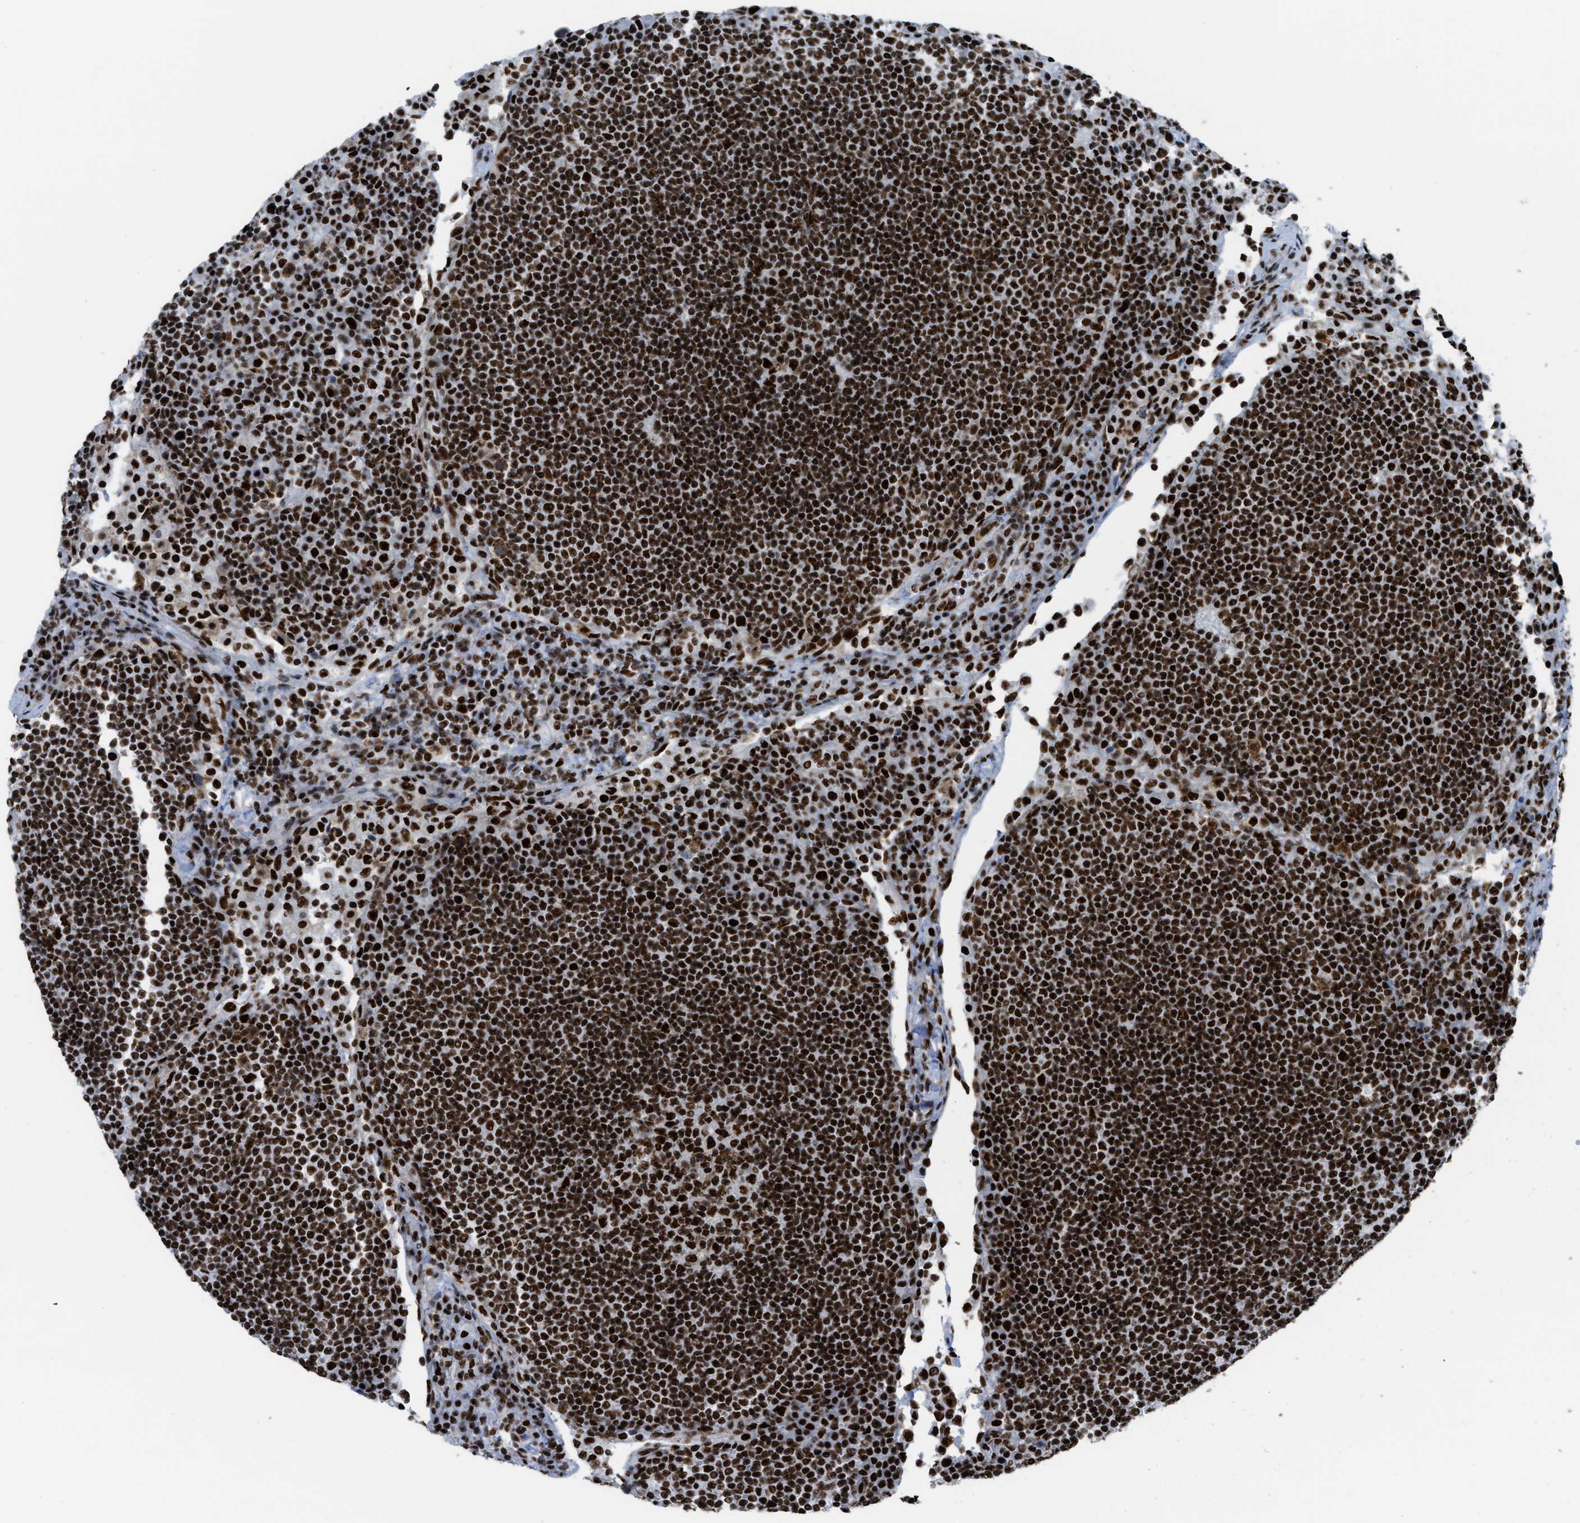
{"staining": {"intensity": "strong", "quantity": ">75%", "location": "nuclear"}, "tissue": "lymph node", "cell_type": "Germinal center cells", "image_type": "normal", "snomed": [{"axis": "morphology", "description": "Normal tissue, NOS"}, {"axis": "topography", "description": "Lymph node"}], "caption": "Strong nuclear protein staining is seen in approximately >75% of germinal center cells in lymph node. Immunohistochemistry stains the protein of interest in brown and the nuclei are stained blue.", "gene": "ZNF207", "patient": {"sex": "female", "age": 53}}